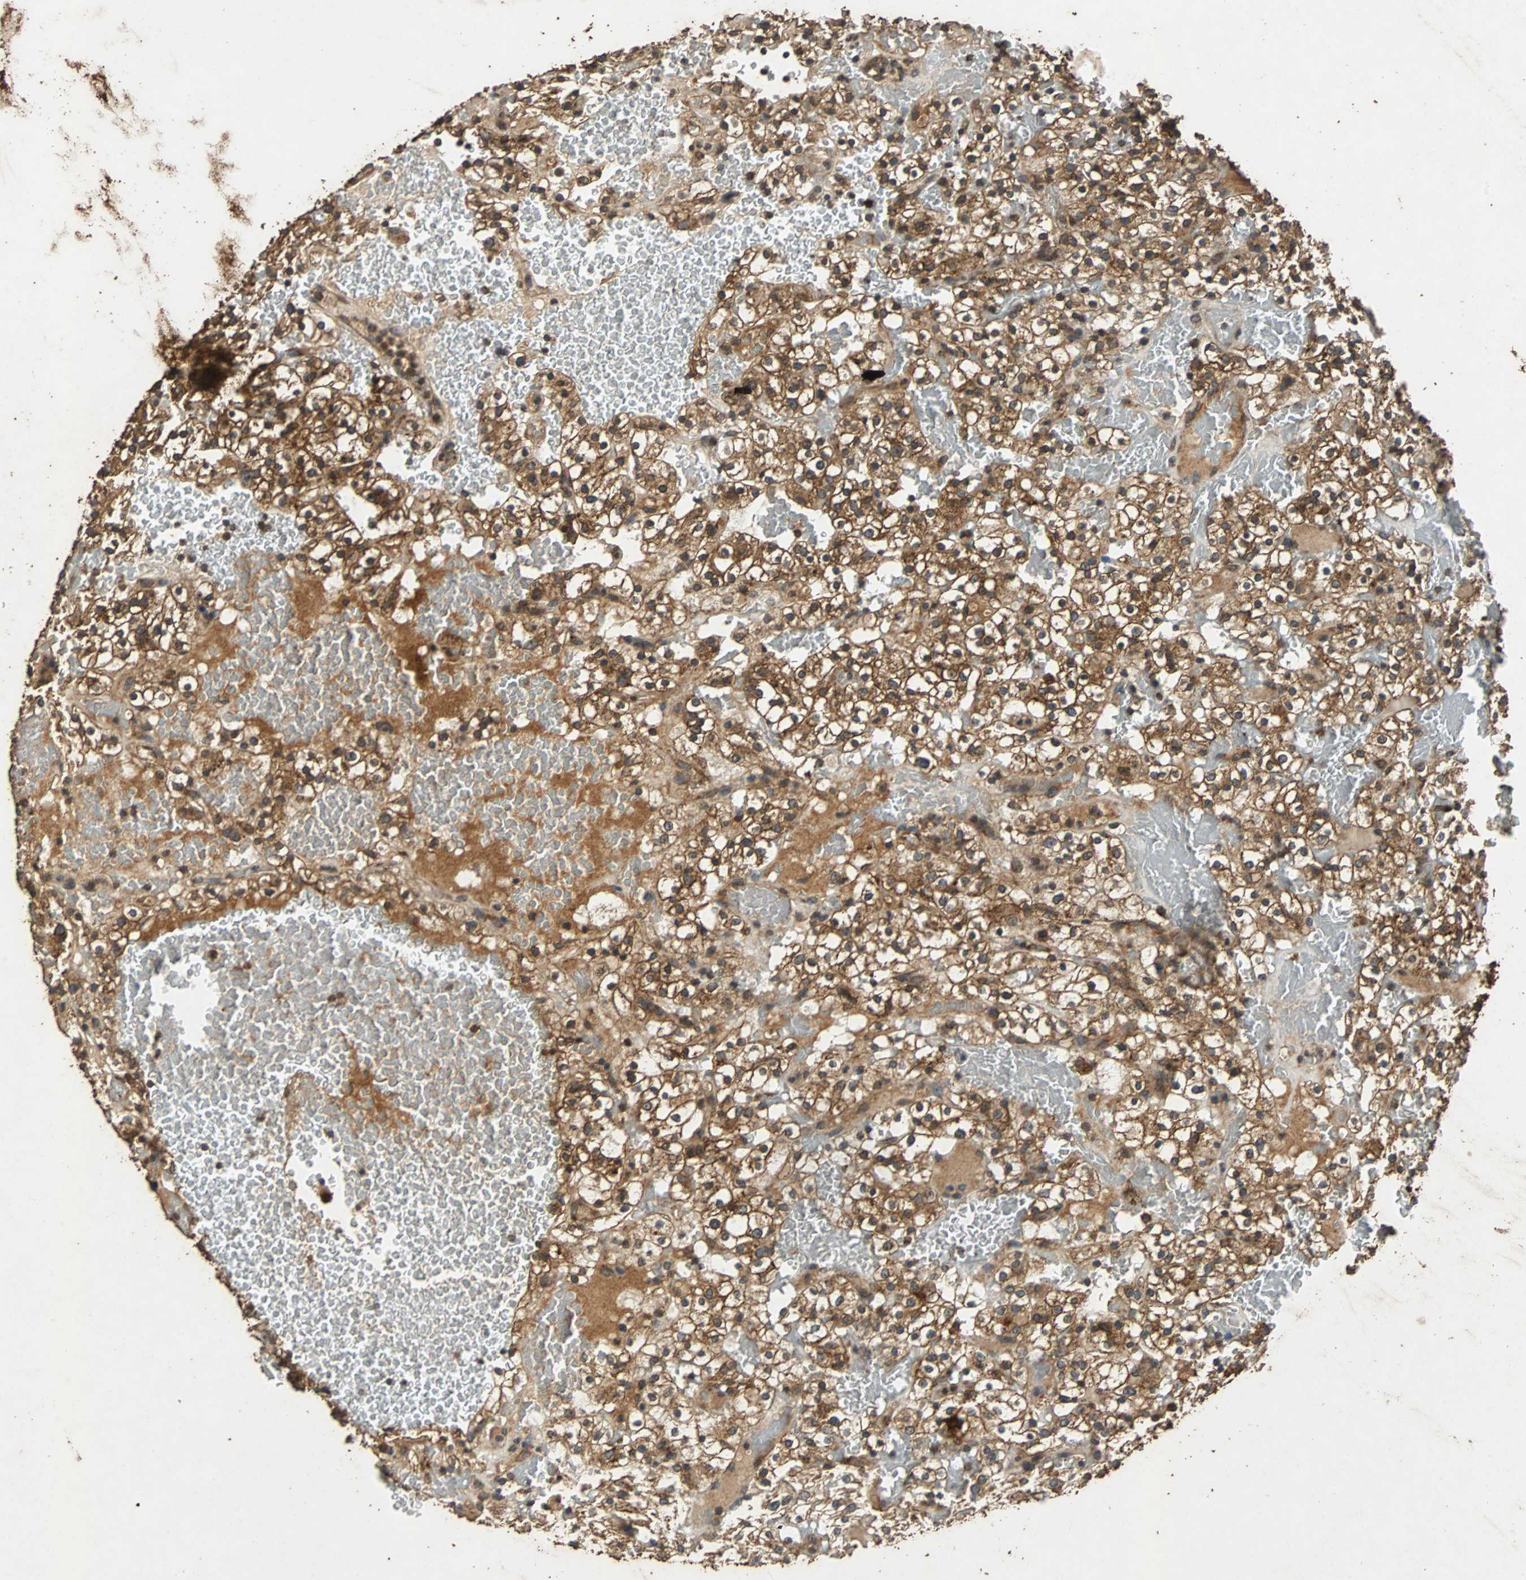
{"staining": {"intensity": "strong", "quantity": ">75%", "location": "cytoplasmic/membranous"}, "tissue": "renal cancer", "cell_type": "Tumor cells", "image_type": "cancer", "snomed": [{"axis": "morphology", "description": "Normal tissue, NOS"}, {"axis": "morphology", "description": "Adenocarcinoma, NOS"}, {"axis": "topography", "description": "Kidney"}], "caption": "A brown stain shows strong cytoplasmic/membranous staining of a protein in human renal adenocarcinoma tumor cells. (IHC, brightfield microscopy, high magnification).", "gene": "NAA10", "patient": {"sex": "female", "age": 72}}